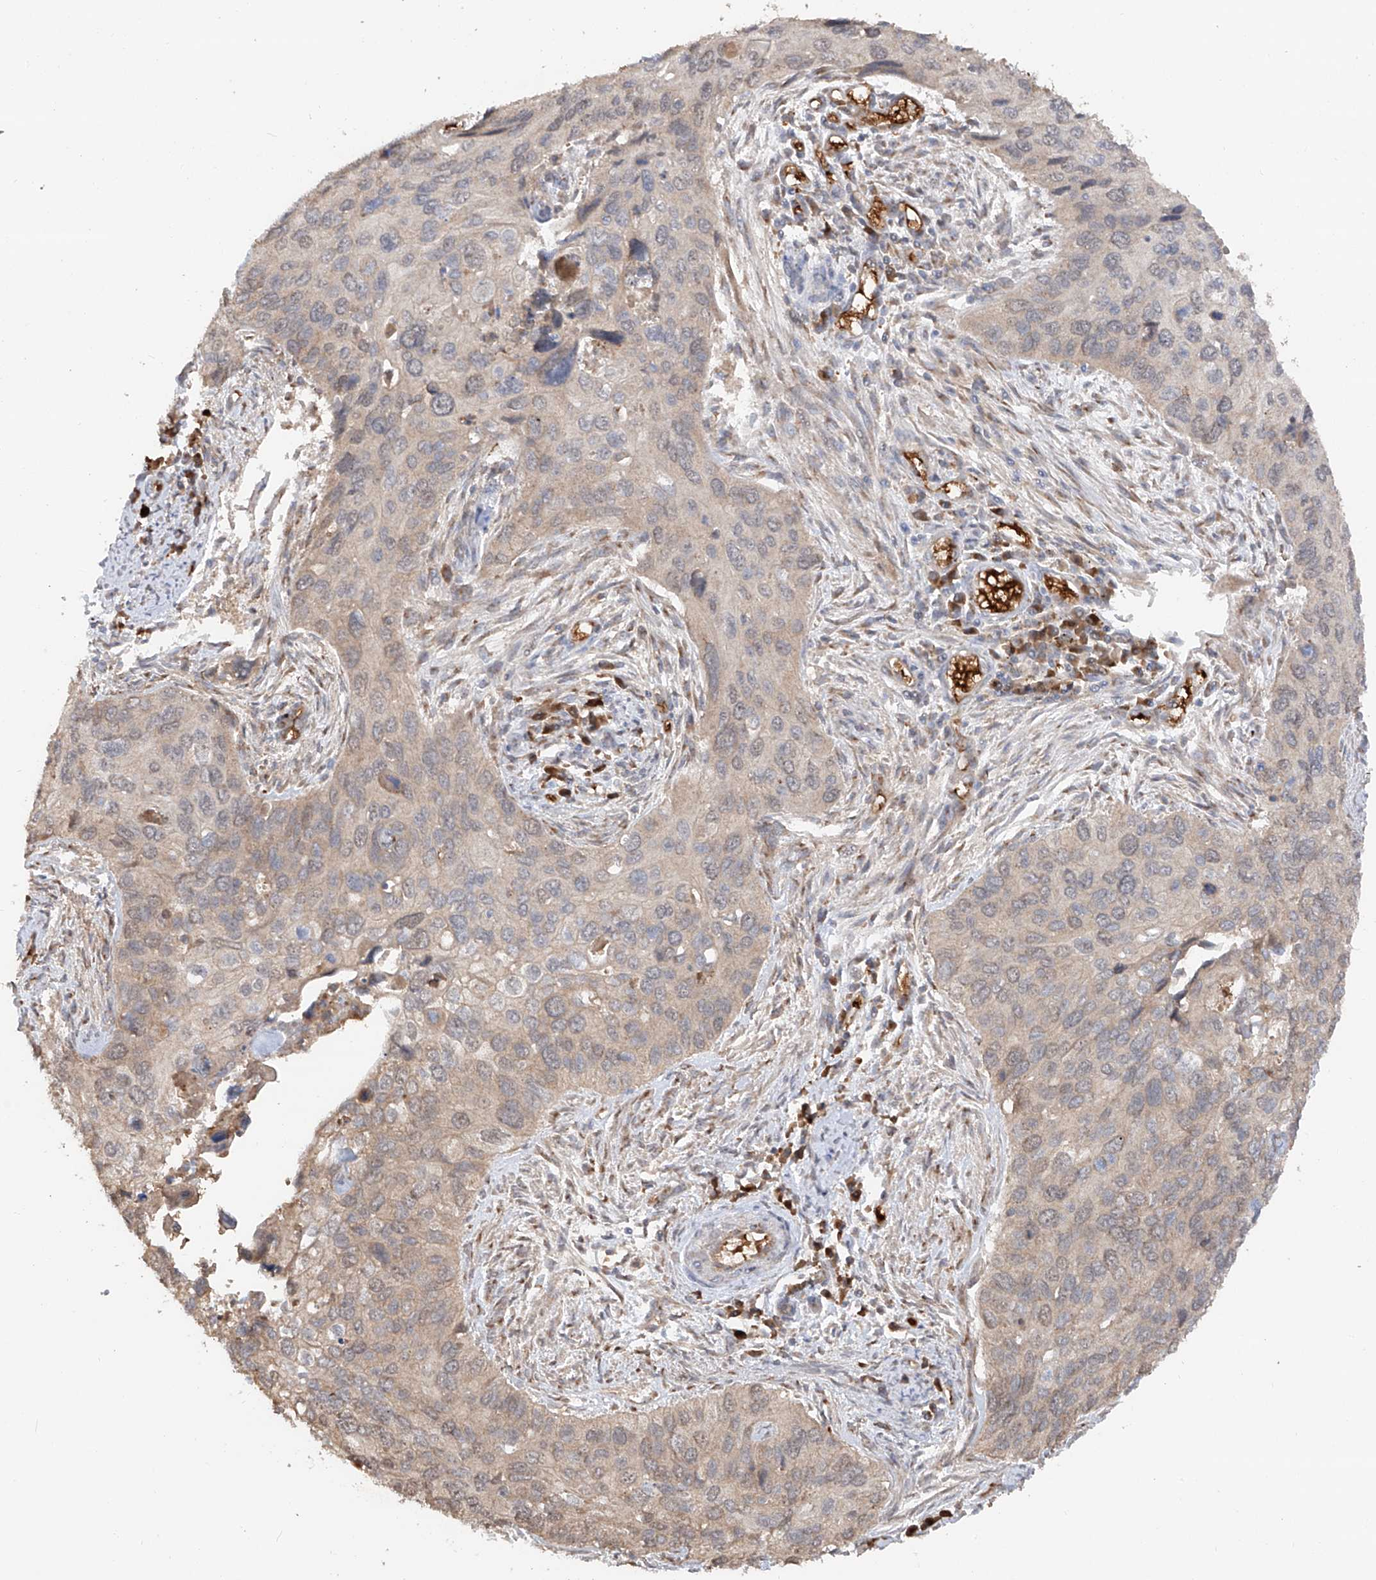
{"staining": {"intensity": "weak", "quantity": "<25%", "location": "cytoplasmic/membranous"}, "tissue": "cervical cancer", "cell_type": "Tumor cells", "image_type": "cancer", "snomed": [{"axis": "morphology", "description": "Squamous cell carcinoma, NOS"}, {"axis": "topography", "description": "Cervix"}], "caption": "Cervical cancer (squamous cell carcinoma) was stained to show a protein in brown. There is no significant staining in tumor cells.", "gene": "EDN1", "patient": {"sex": "female", "age": 55}}